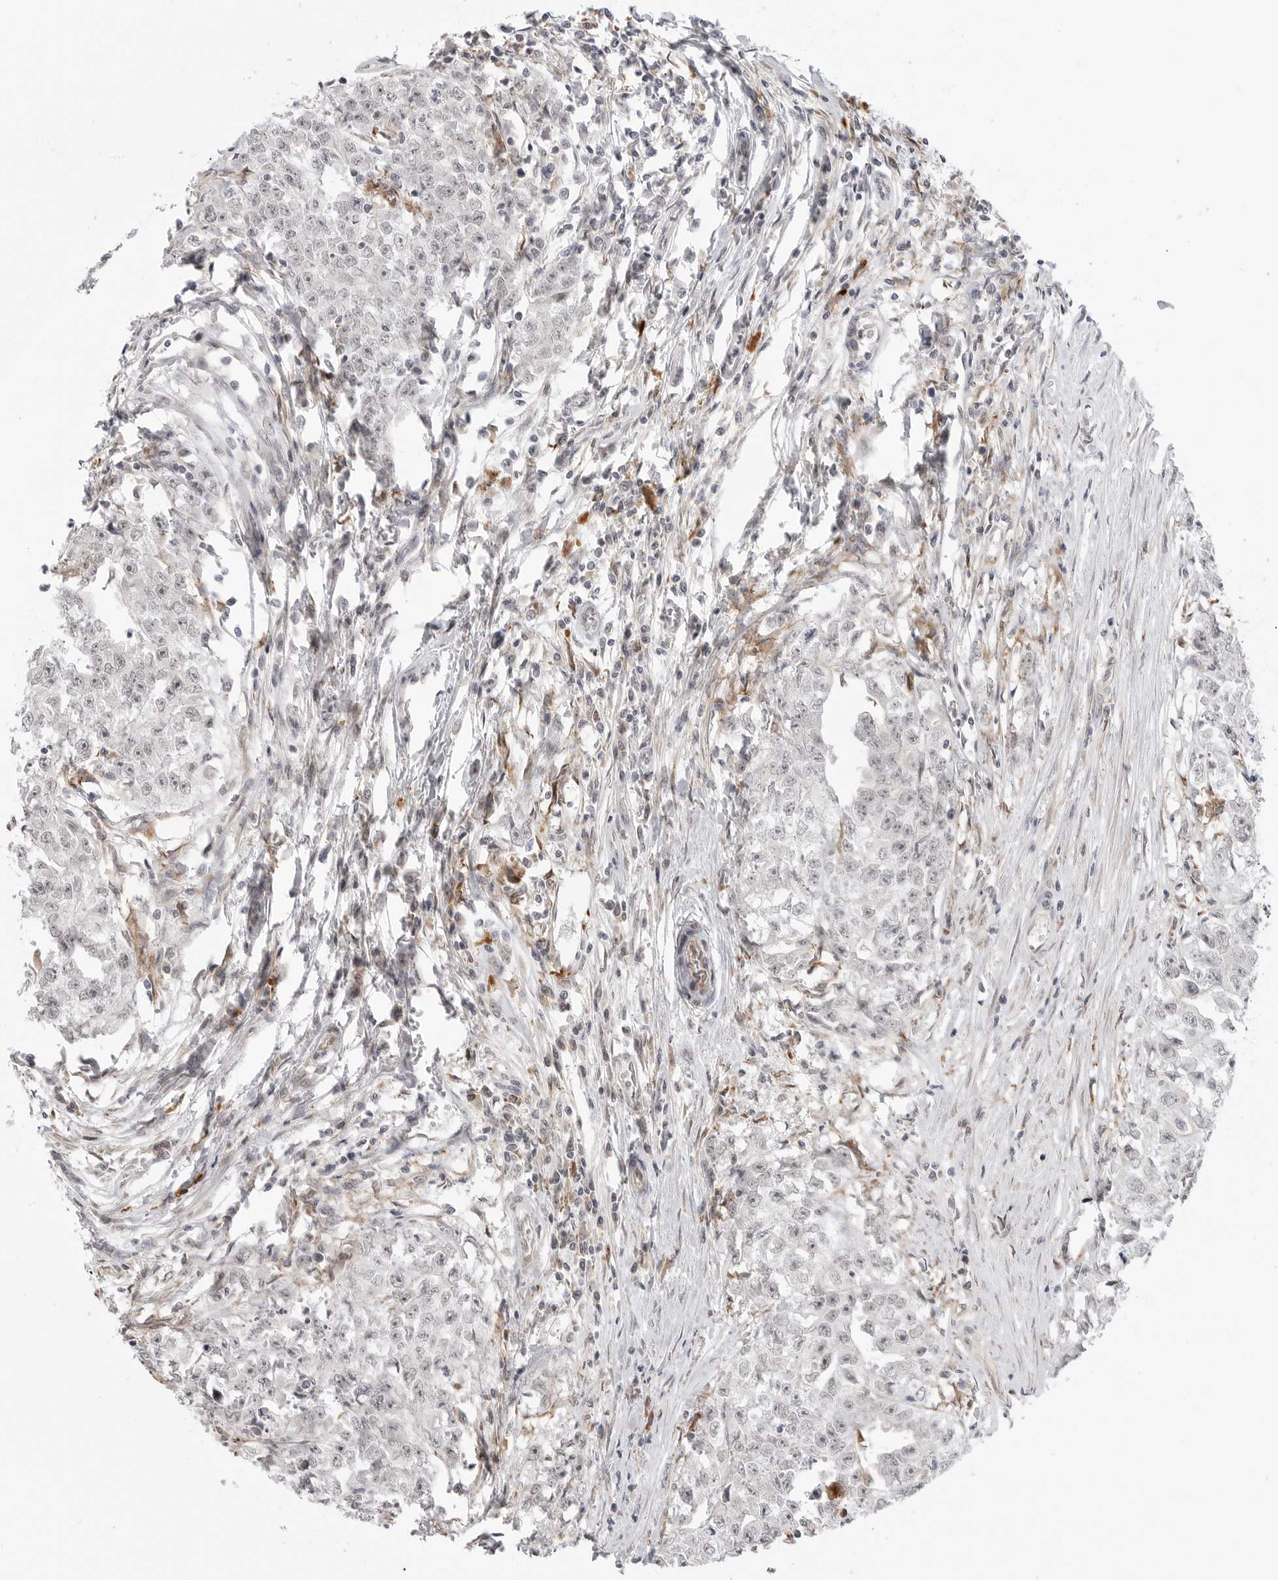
{"staining": {"intensity": "negative", "quantity": "none", "location": "none"}, "tissue": "testis cancer", "cell_type": "Tumor cells", "image_type": "cancer", "snomed": [{"axis": "morphology", "description": "Seminoma, NOS"}, {"axis": "morphology", "description": "Carcinoma, Embryonal, NOS"}, {"axis": "topography", "description": "Testis"}], "caption": "Immunohistochemical staining of testis cancer (seminoma) demonstrates no significant expression in tumor cells.", "gene": "KALRN", "patient": {"sex": "male", "age": 43}}